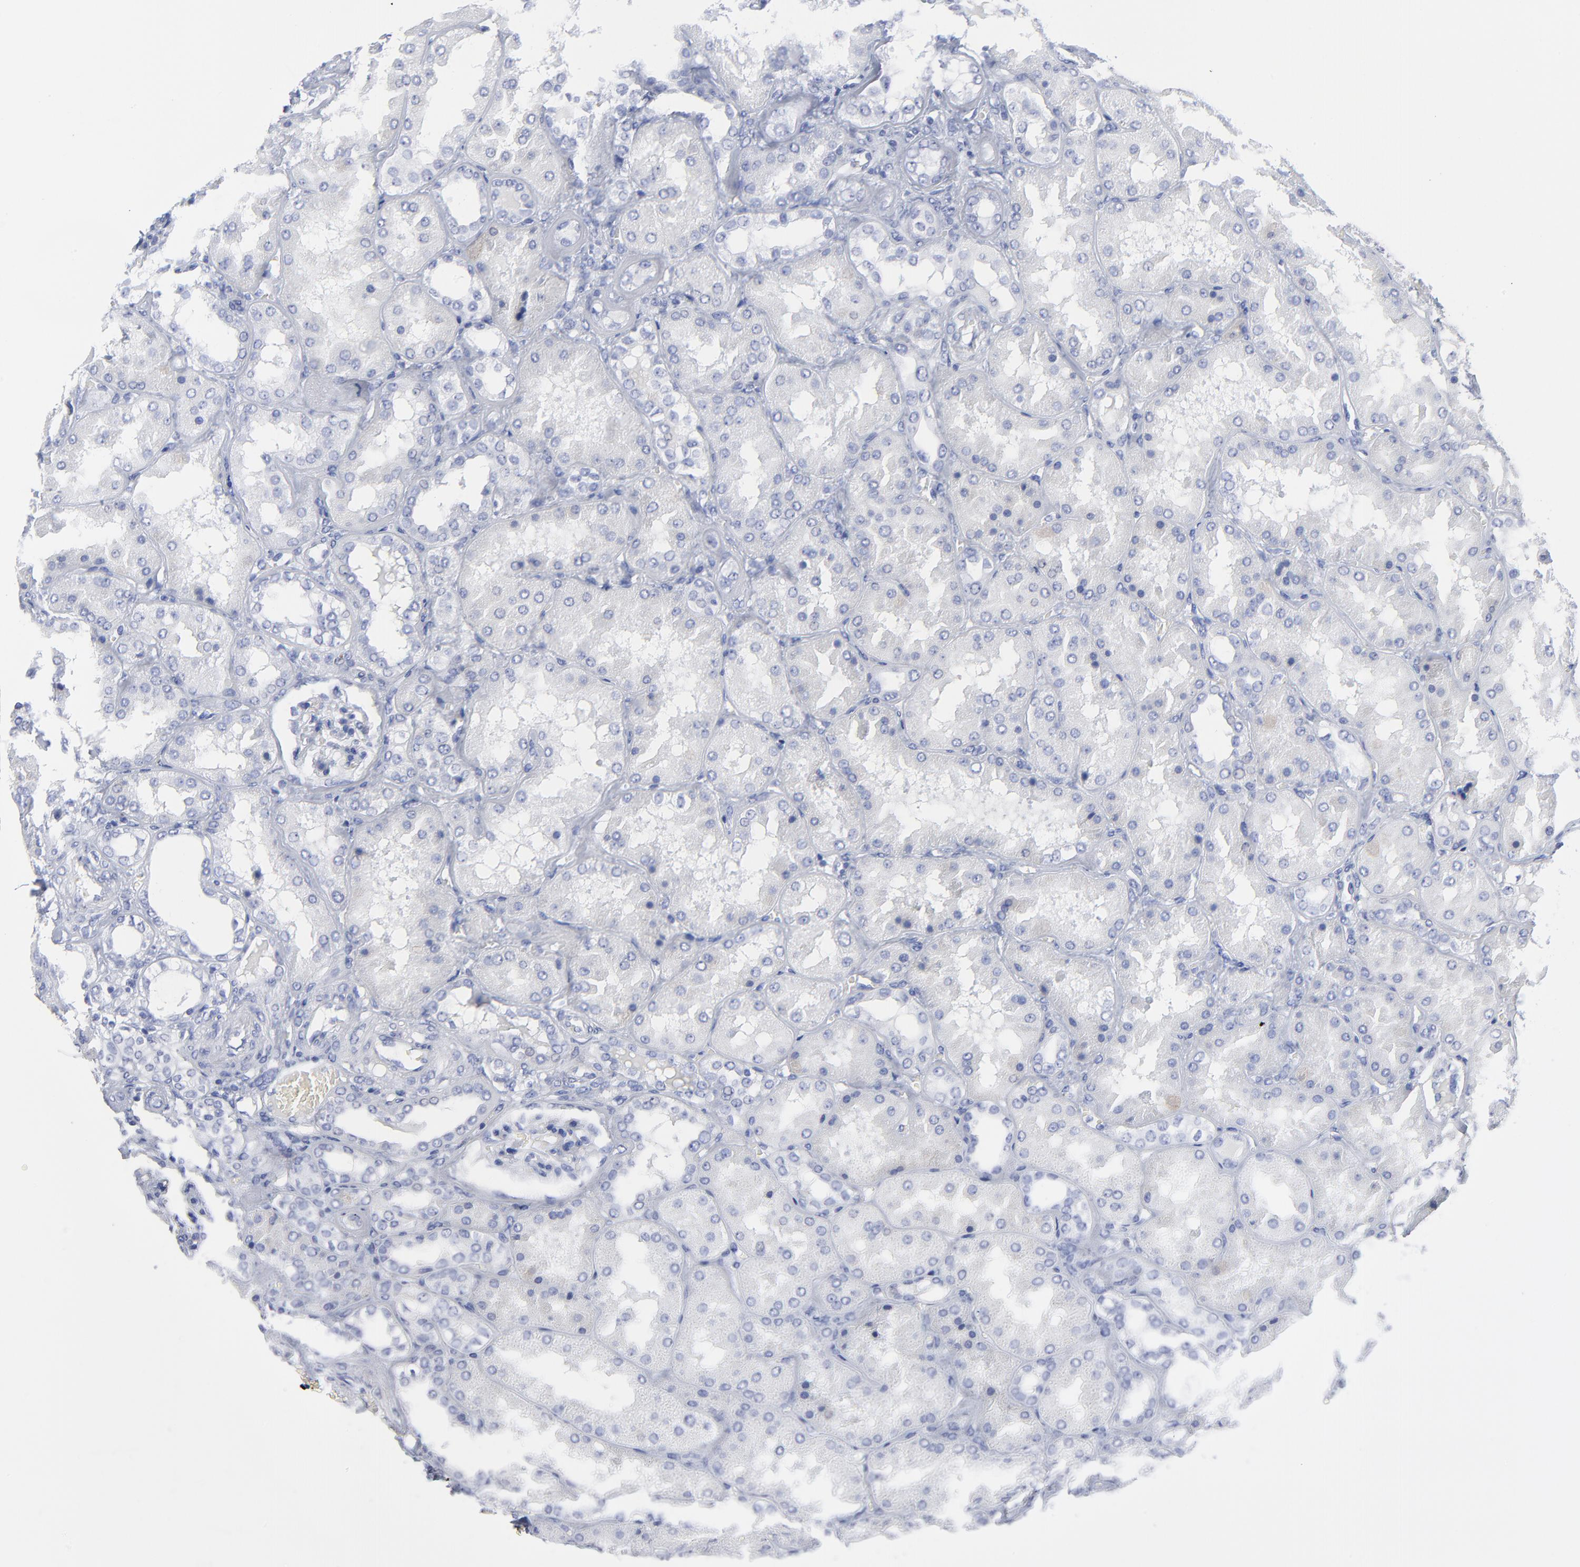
{"staining": {"intensity": "negative", "quantity": "none", "location": "none"}, "tissue": "kidney", "cell_type": "Cells in glomeruli", "image_type": "normal", "snomed": [{"axis": "morphology", "description": "Normal tissue, NOS"}, {"axis": "topography", "description": "Kidney"}], "caption": "Protein analysis of benign kidney reveals no significant expression in cells in glomeruli.", "gene": "CNTN3", "patient": {"sex": "female", "age": 56}}